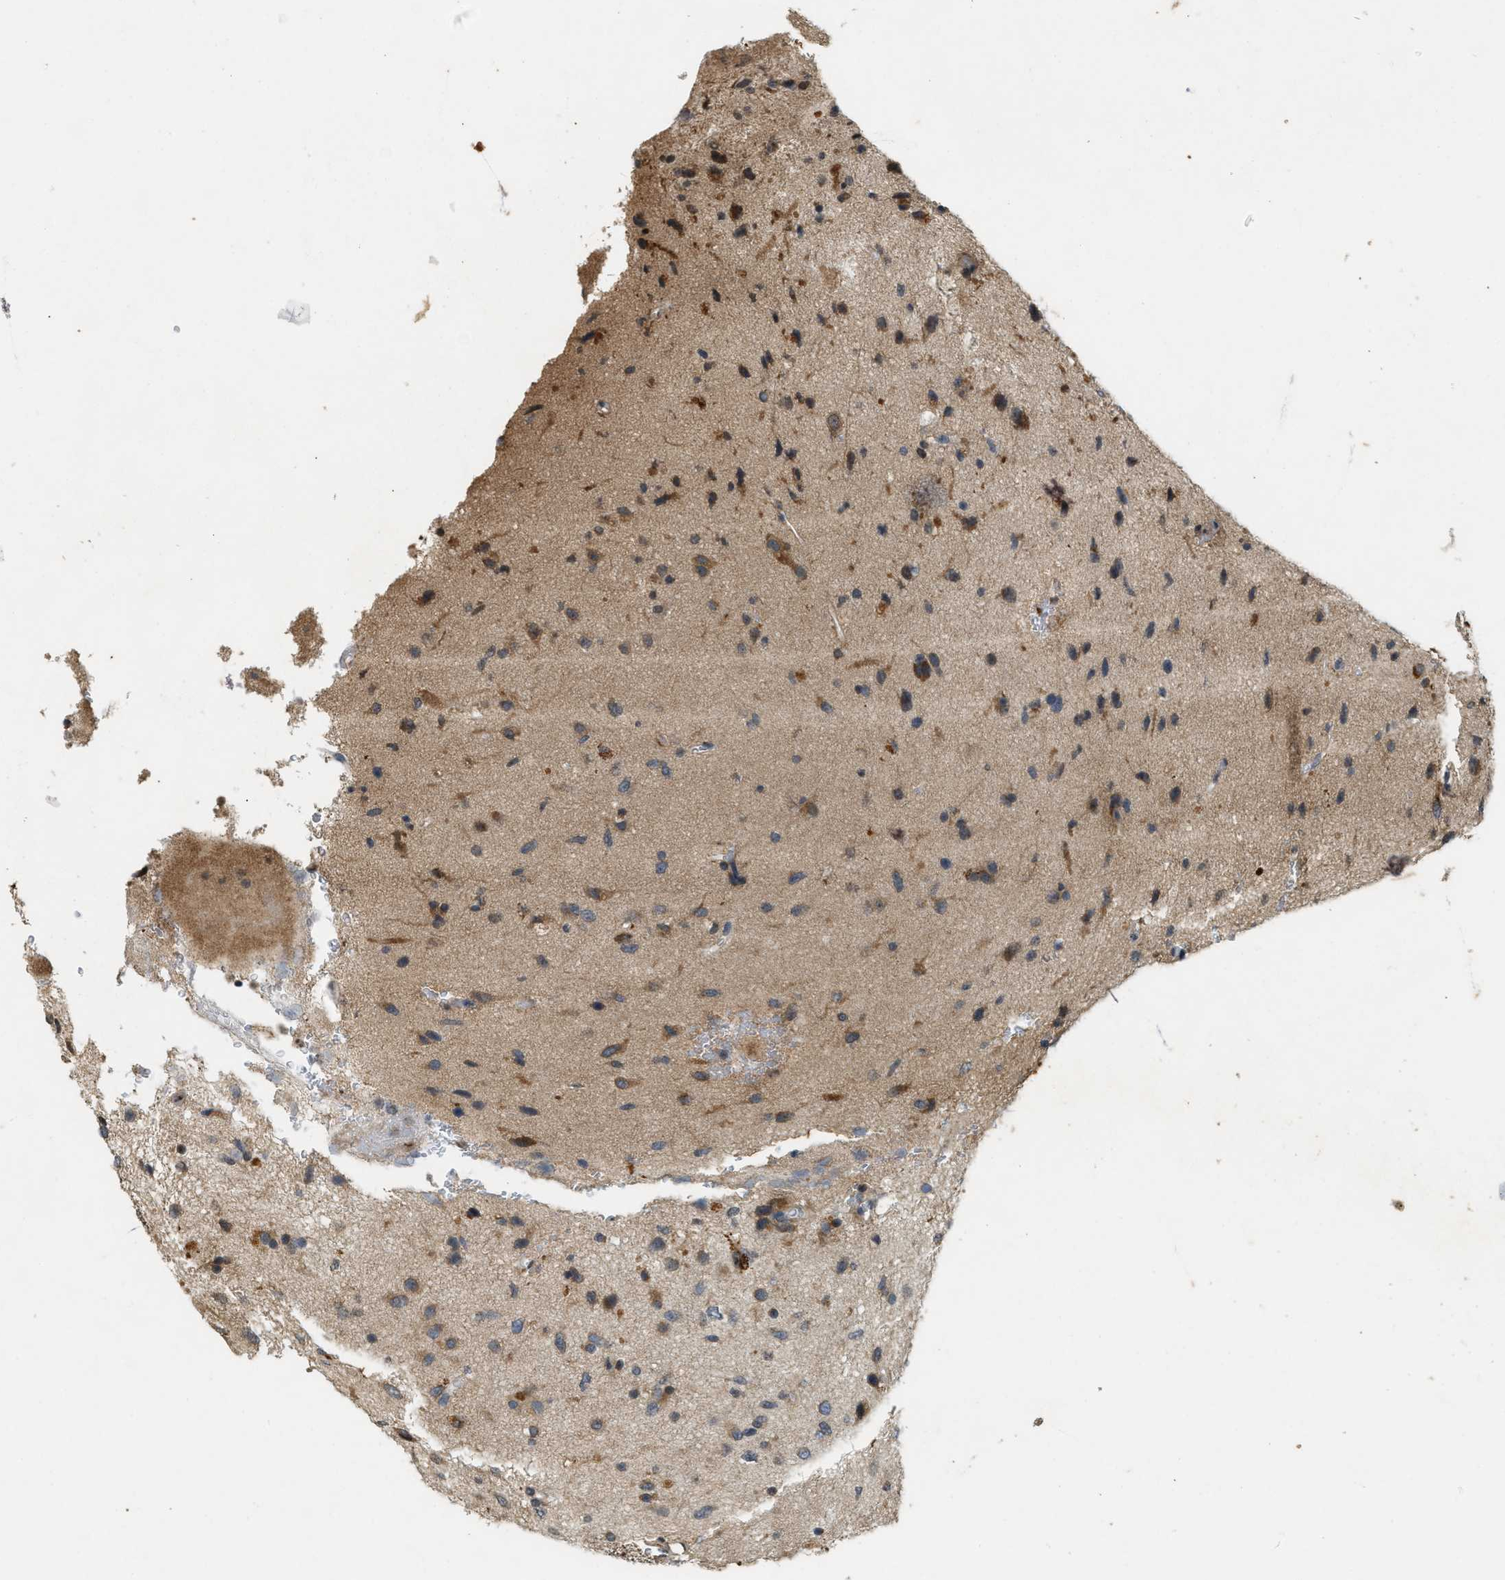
{"staining": {"intensity": "moderate", "quantity": ">75%", "location": "cytoplasmic/membranous"}, "tissue": "glioma", "cell_type": "Tumor cells", "image_type": "cancer", "snomed": [{"axis": "morphology", "description": "Glioma, malignant, Low grade"}, {"axis": "topography", "description": "Brain"}], "caption": "The immunohistochemical stain labels moderate cytoplasmic/membranous expression in tumor cells of low-grade glioma (malignant) tissue.", "gene": "KIF21A", "patient": {"sex": "male", "age": 77}}